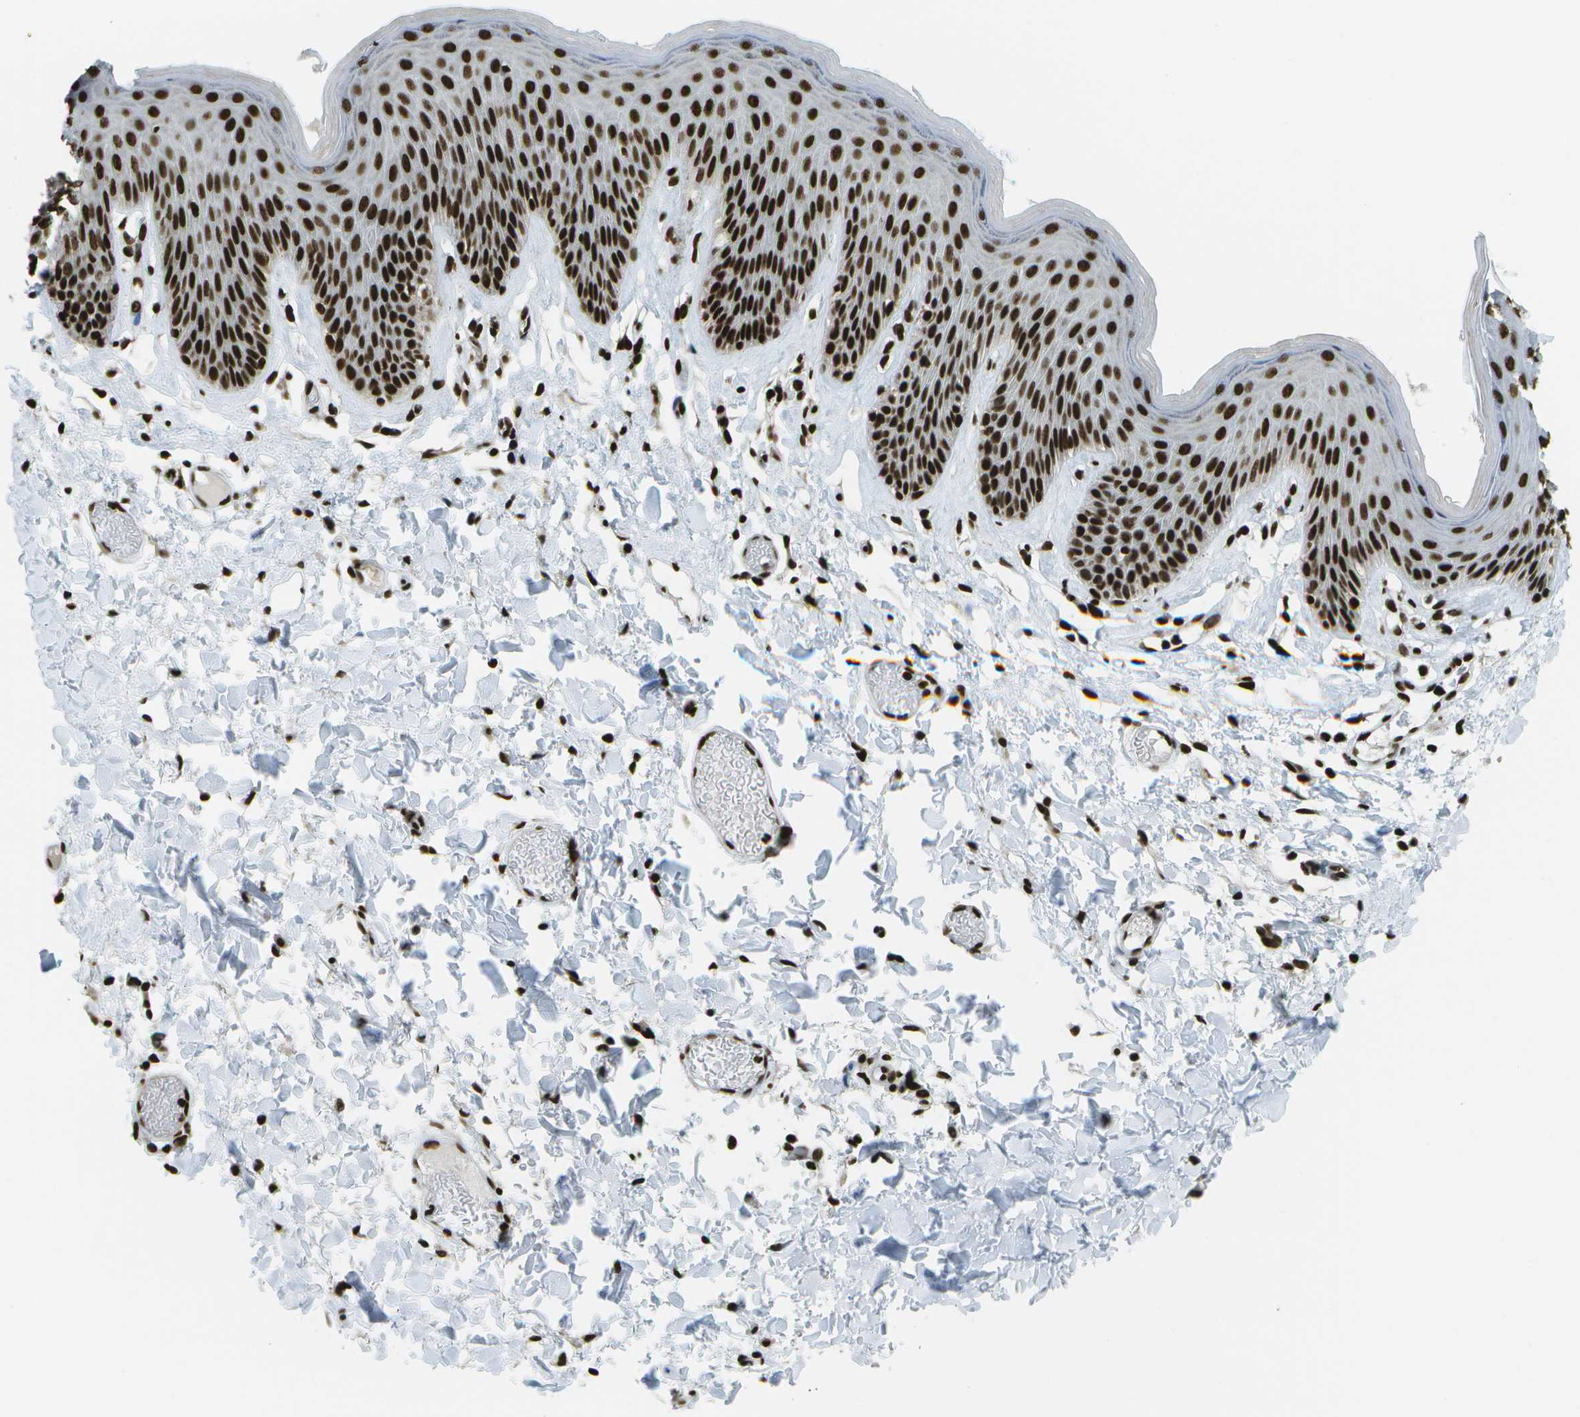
{"staining": {"intensity": "strong", "quantity": ">75%", "location": "nuclear"}, "tissue": "skin", "cell_type": "Epidermal cells", "image_type": "normal", "snomed": [{"axis": "morphology", "description": "Normal tissue, NOS"}, {"axis": "topography", "description": "Vulva"}], "caption": "Brown immunohistochemical staining in unremarkable human skin shows strong nuclear expression in about >75% of epidermal cells.", "gene": "GLYR1", "patient": {"sex": "female", "age": 73}}